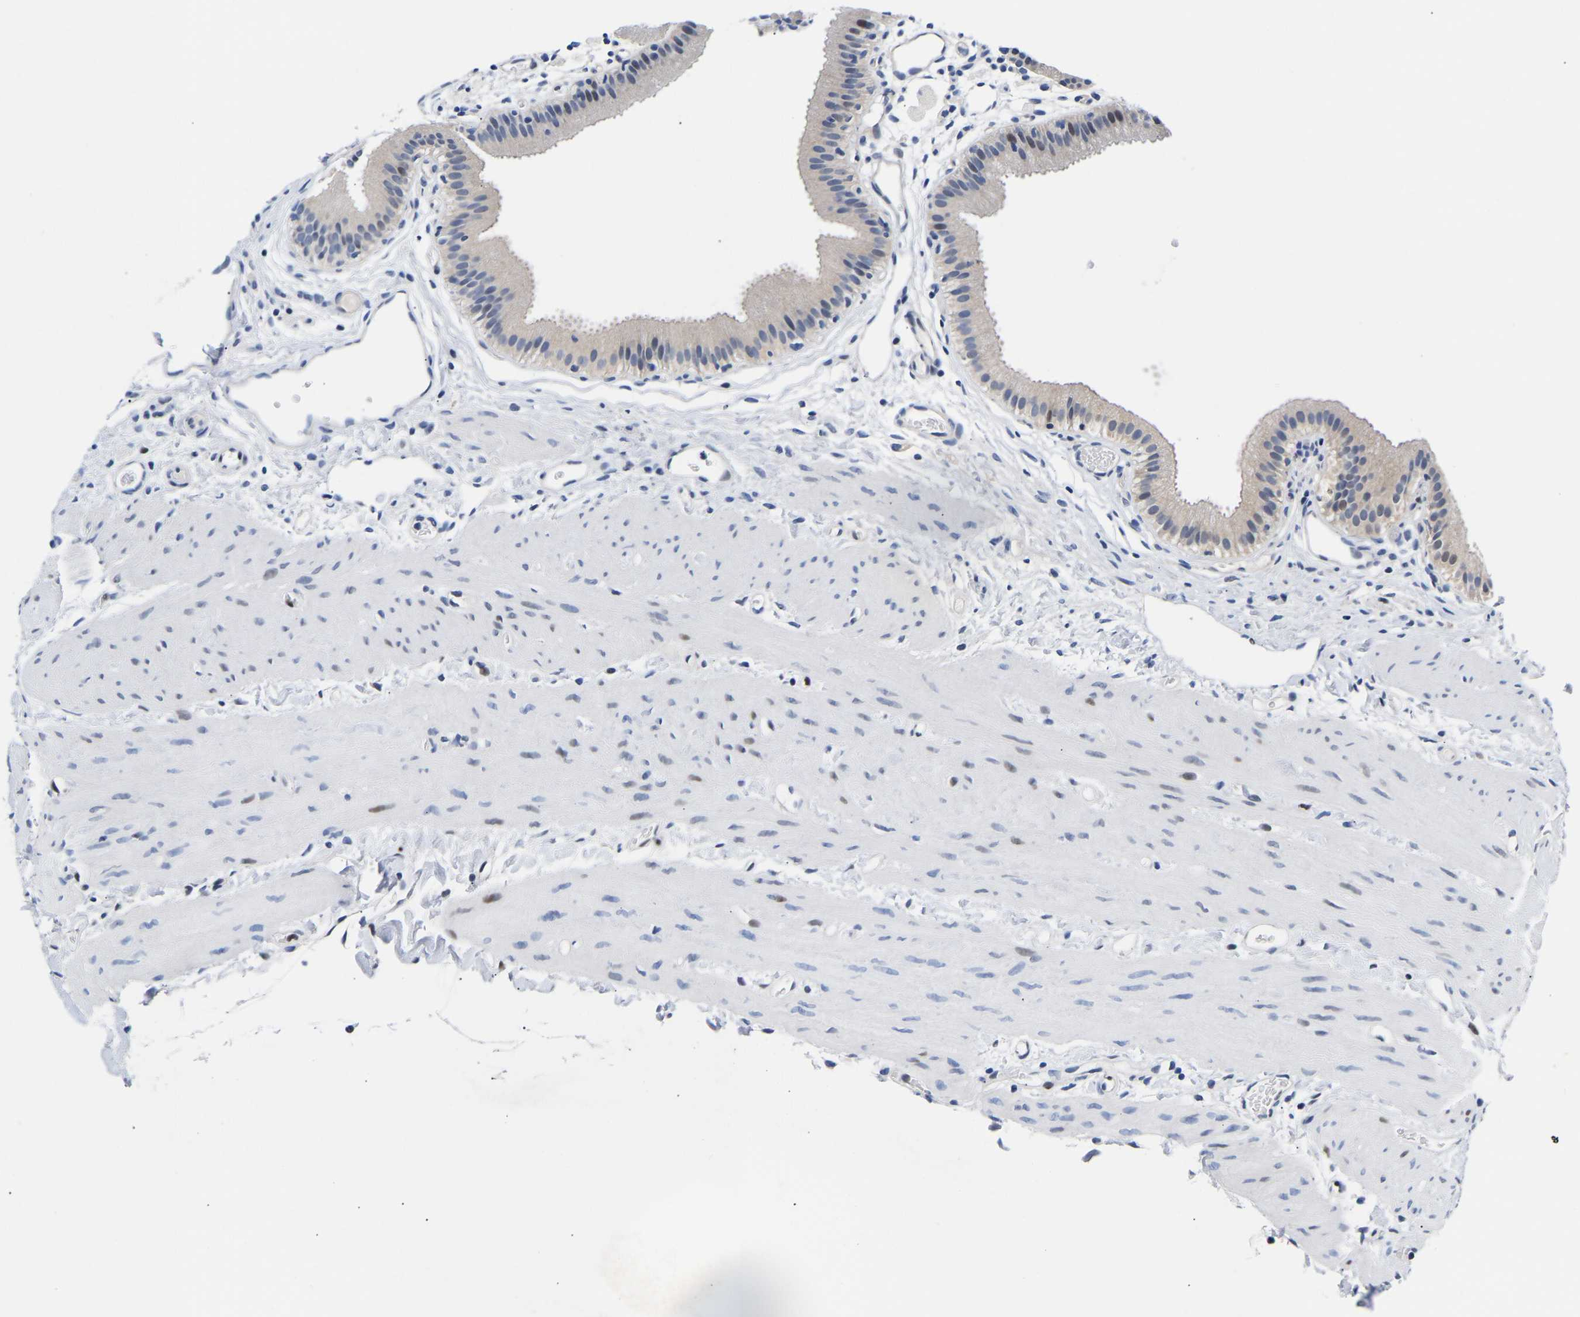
{"staining": {"intensity": "strong", "quantity": ">75%", "location": "nuclear"}, "tissue": "gallbladder", "cell_type": "Glandular cells", "image_type": "normal", "snomed": [{"axis": "morphology", "description": "Normal tissue, NOS"}, {"axis": "topography", "description": "Gallbladder"}], "caption": "Protein expression analysis of normal gallbladder exhibits strong nuclear expression in about >75% of glandular cells.", "gene": "PTRHD1", "patient": {"sex": "female", "age": 26}}